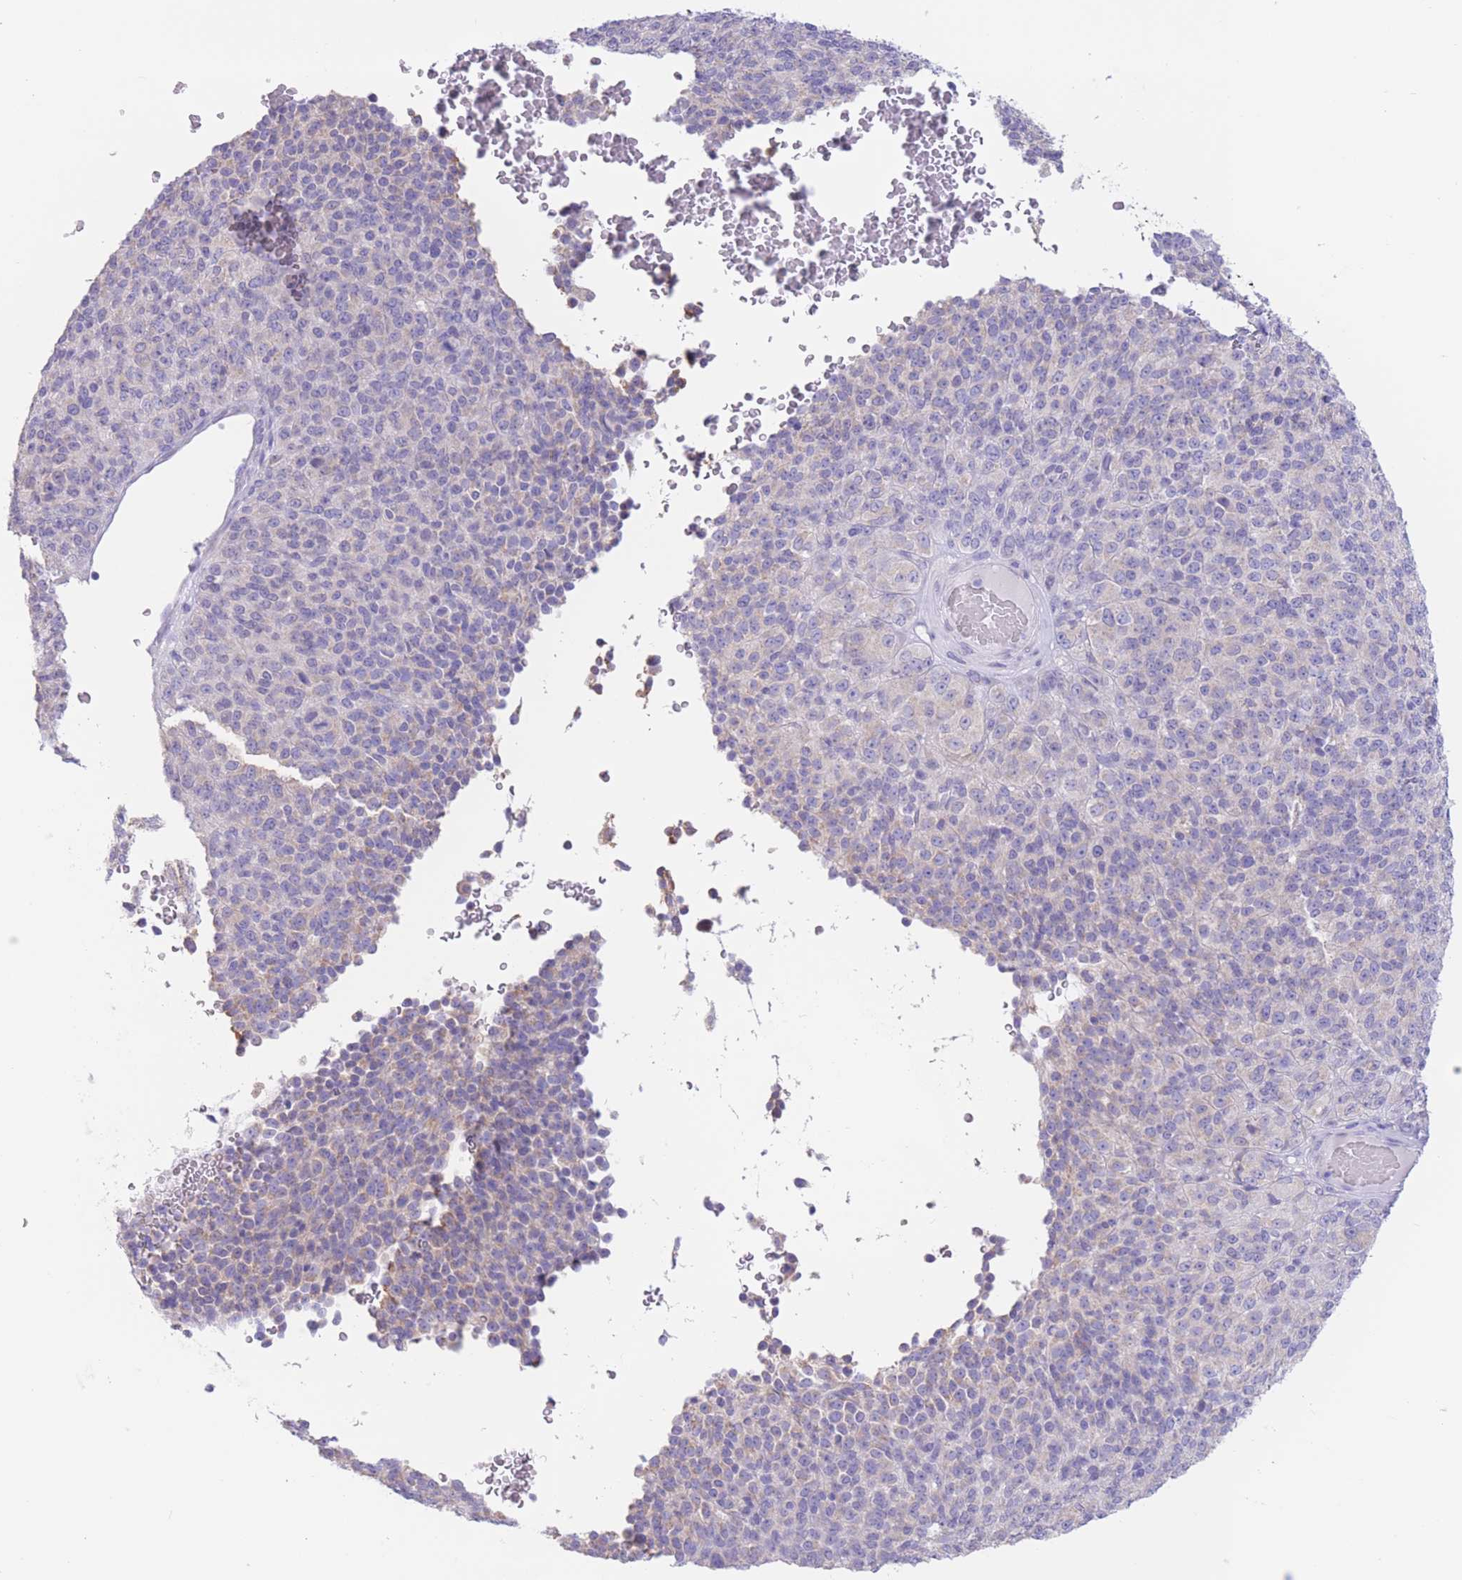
{"staining": {"intensity": "weak", "quantity": "<25%", "location": "cytoplasmic/membranous"}, "tissue": "melanoma", "cell_type": "Tumor cells", "image_type": "cancer", "snomed": [{"axis": "morphology", "description": "Malignant melanoma, Metastatic site"}, {"axis": "topography", "description": "Brain"}], "caption": "A photomicrograph of human melanoma is negative for staining in tumor cells.", "gene": "FAH", "patient": {"sex": "female", "age": 56}}